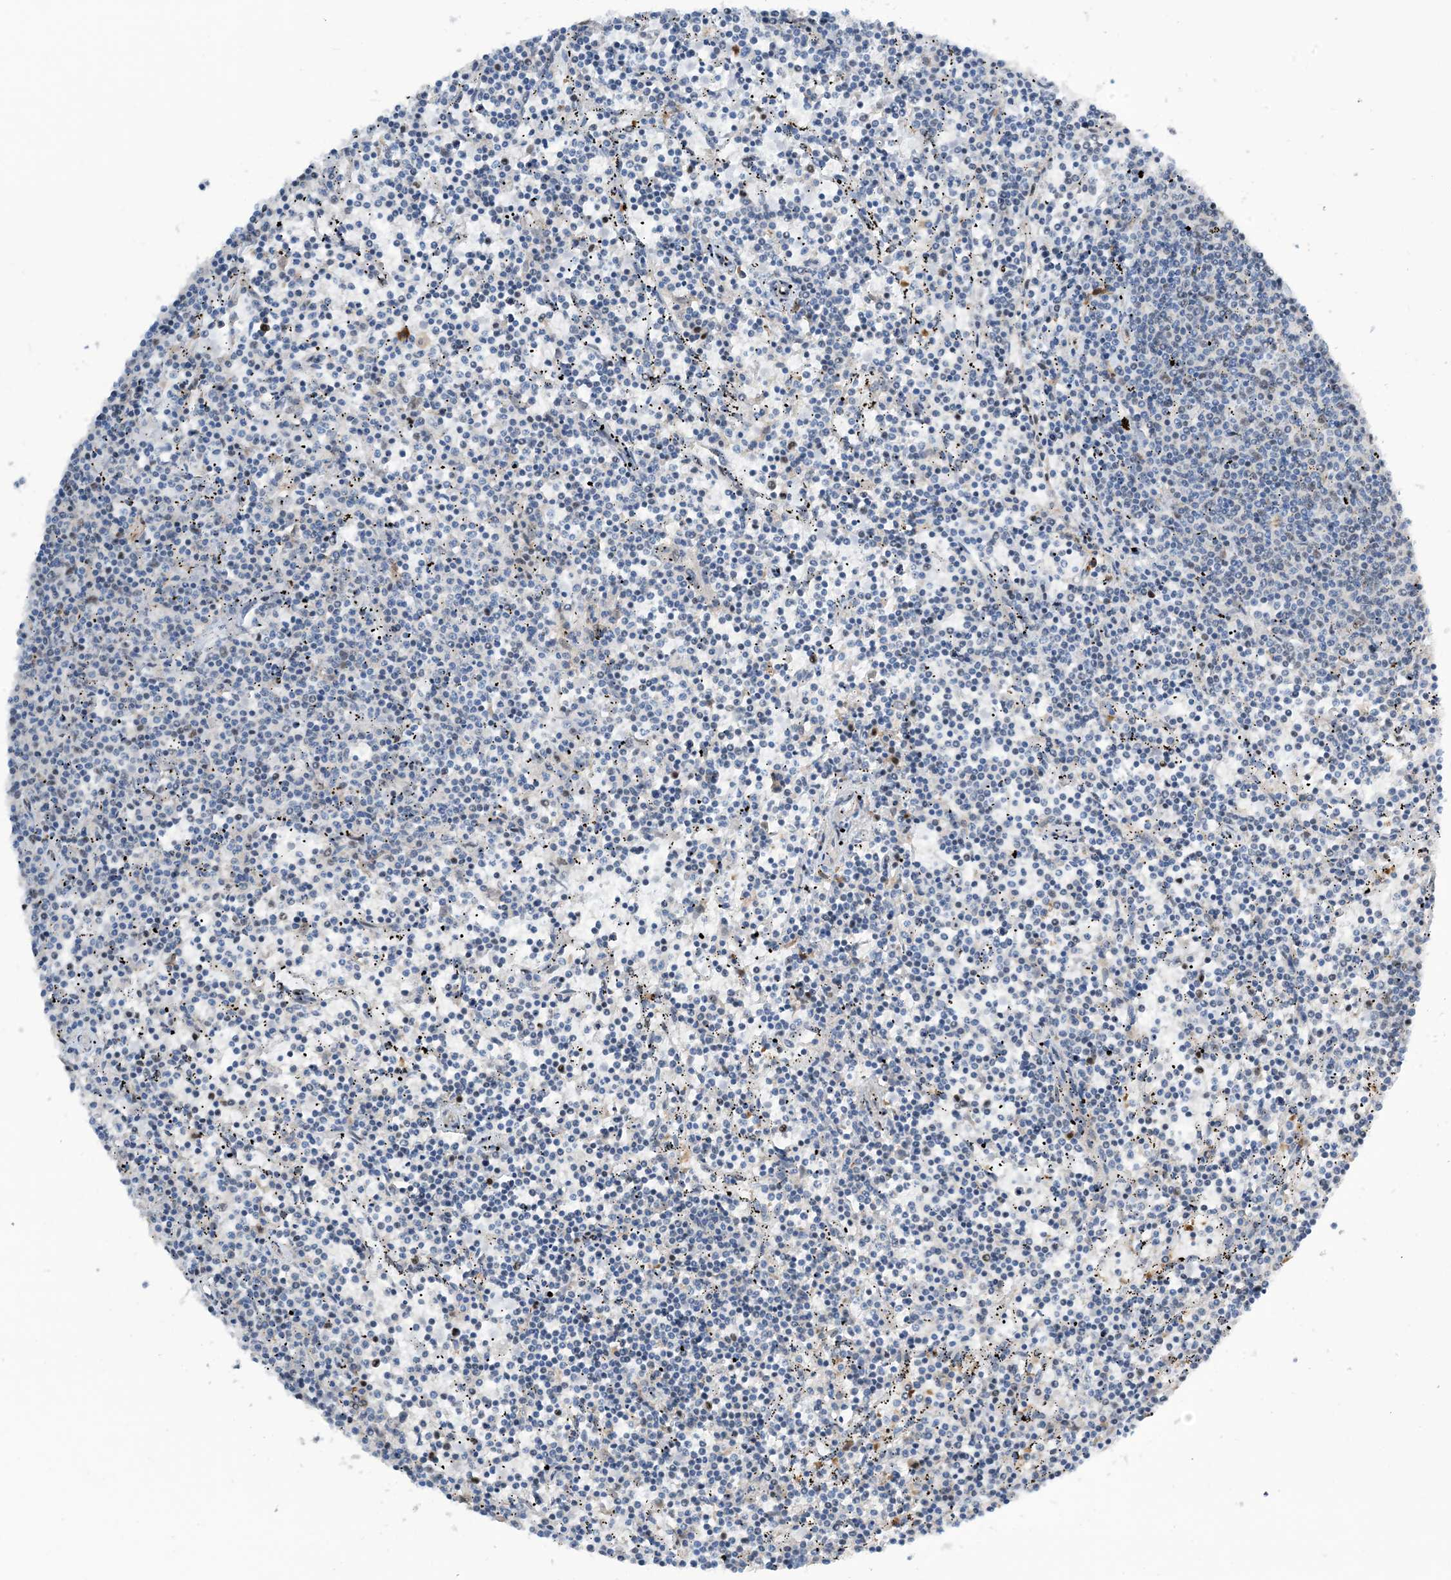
{"staining": {"intensity": "negative", "quantity": "none", "location": "none"}, "tissue": "lymphoma", "cell_type": "Tumor cells", "image_type": "cancer", "snomed": [{"axis": "morphology", "description": "Malignant lymphoma, non-Hodgkin's type, Low grade"}, {"axis": "topography", "description": "Spleen"}], "caption": "Lymphoma was stained to show a protein in brown. There is no significant positivity in tumor cells. Brightfield microscopy of immunohistochemistry stained with DAB (brown) and hematoxylin (blue), captured at high magnification.", "gene": "HEMK1", "patient": {"sex": "female", "age": 50}}